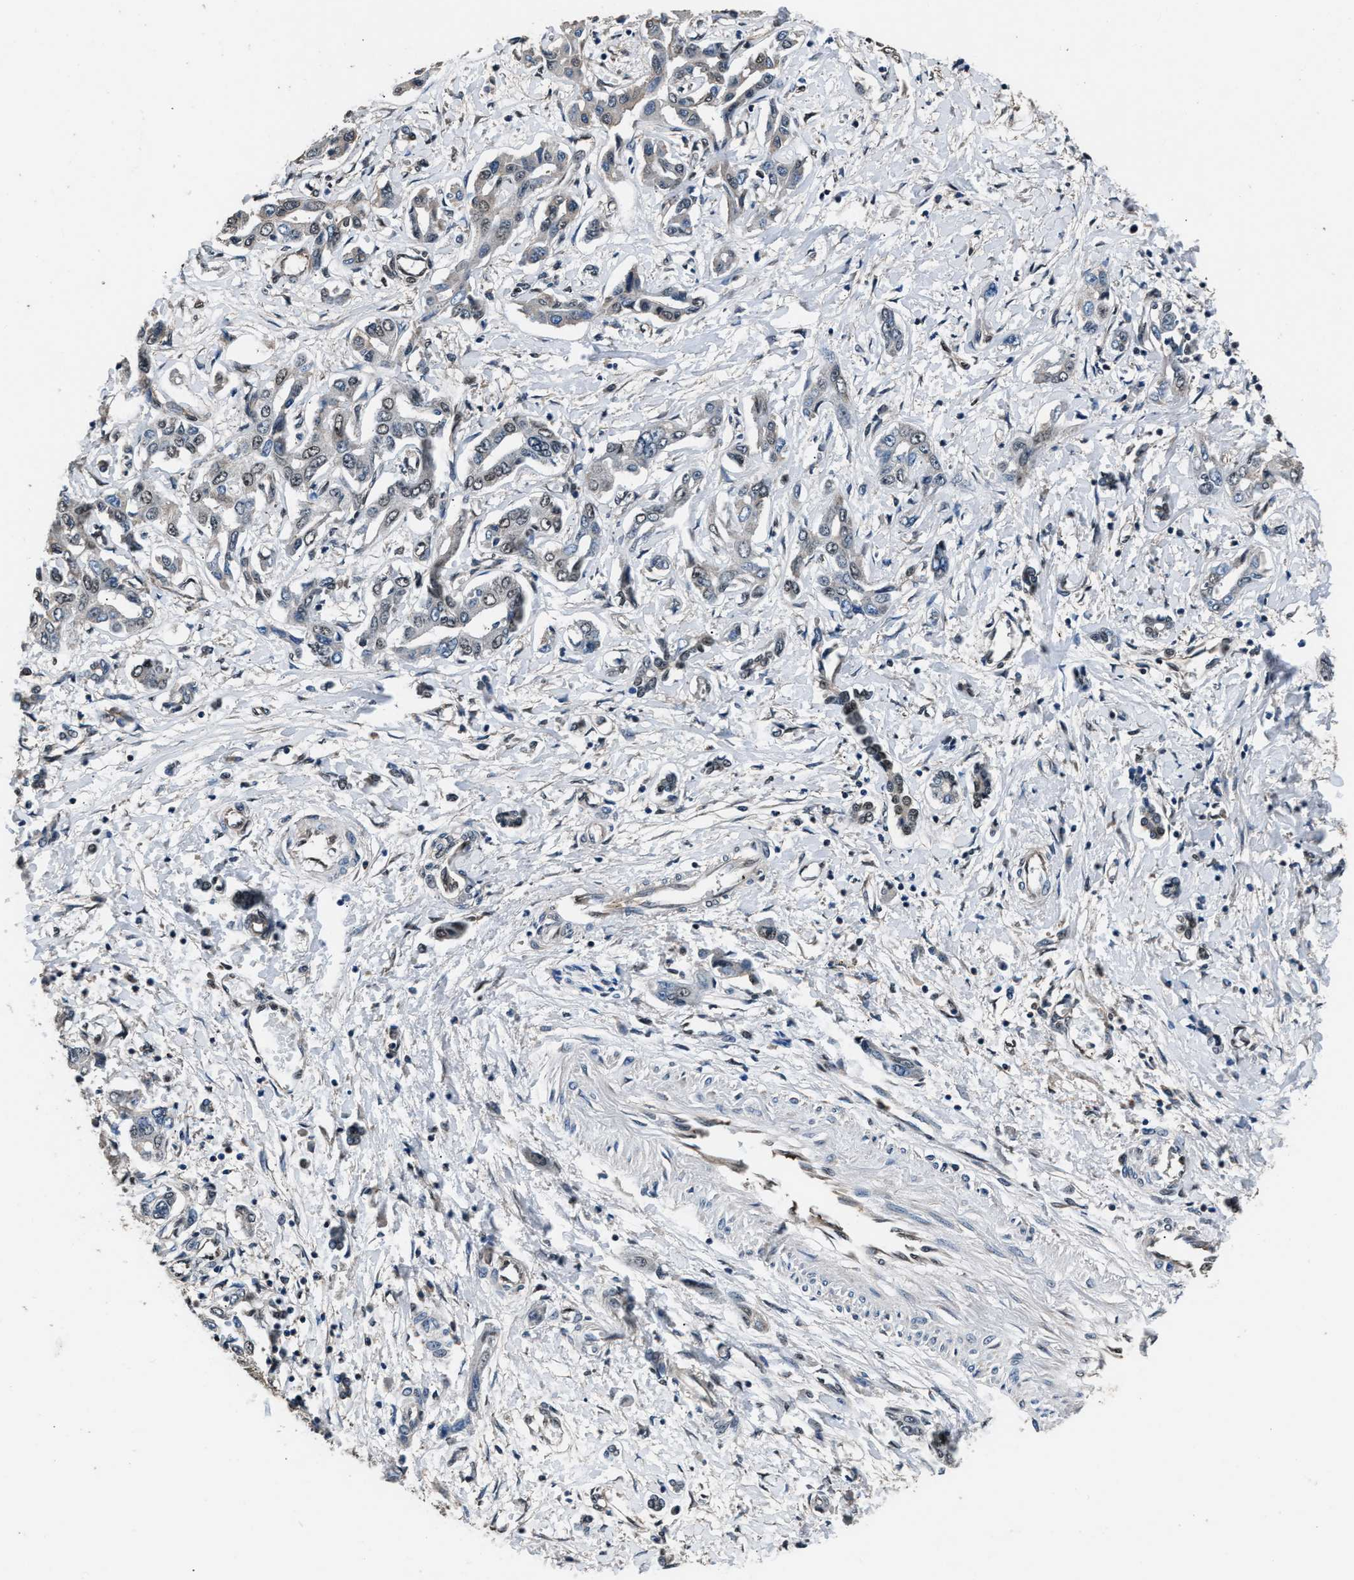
{"staining": {"intensity": "weak", "quantity": "<25%", "location": "nuclear"}, "tissue": "liver cancer", "cell_type": "Tumor cells", "image_type": "cancer", "snomed": [{"axis": "morphology", "description": "Cholangiocarcinoma"}, {"axis": "topography", "description": "Liver"}], "caption": "This image is of cholangiocarcinoma (liver) stained with immunohistochemistry to label a protein in brown with the nuclei are counter-stained blue. There is no staining in tumor cells.", "gene": "DFFA", "patient": {"sex": "male", "age": 59}}